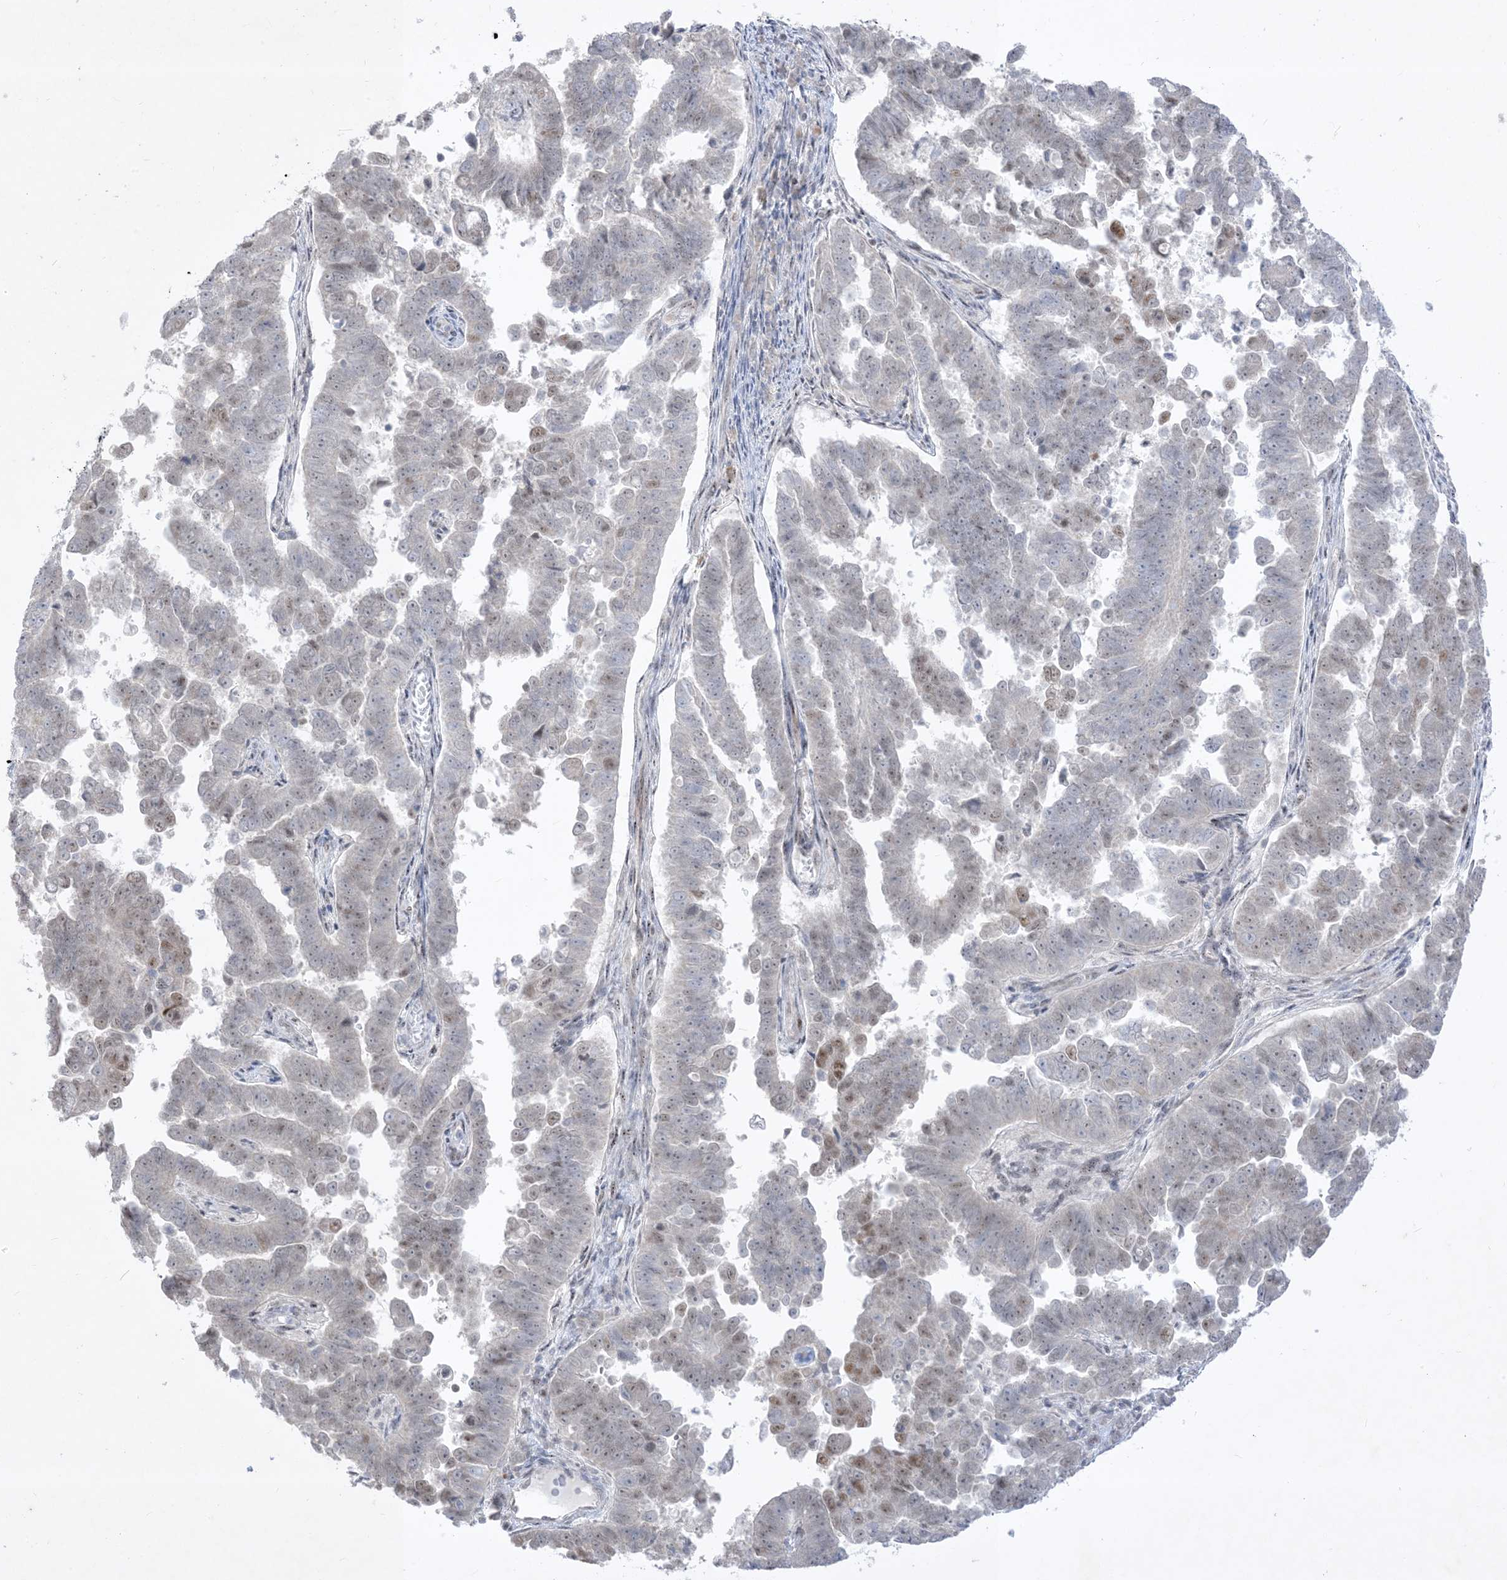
{"staining": {"intensity": "negative", "quantity": "none", "location": "none"}, "tissue": "endometrial cancer", "cell_type": "Tumor cells", "image_type": "cancer", "snomed": [{"axis": "morphology", "description": "Adenocarcinoma, NOS"}, {"axis": "topography", "description": "Endometrium"}], "caption": "DAB immunohistochemical staining of human endometrial cancer shows no significant expression in tumor cells.", "gene": "BHLHE40", "patient": {"sex": "female", "age": 75}}